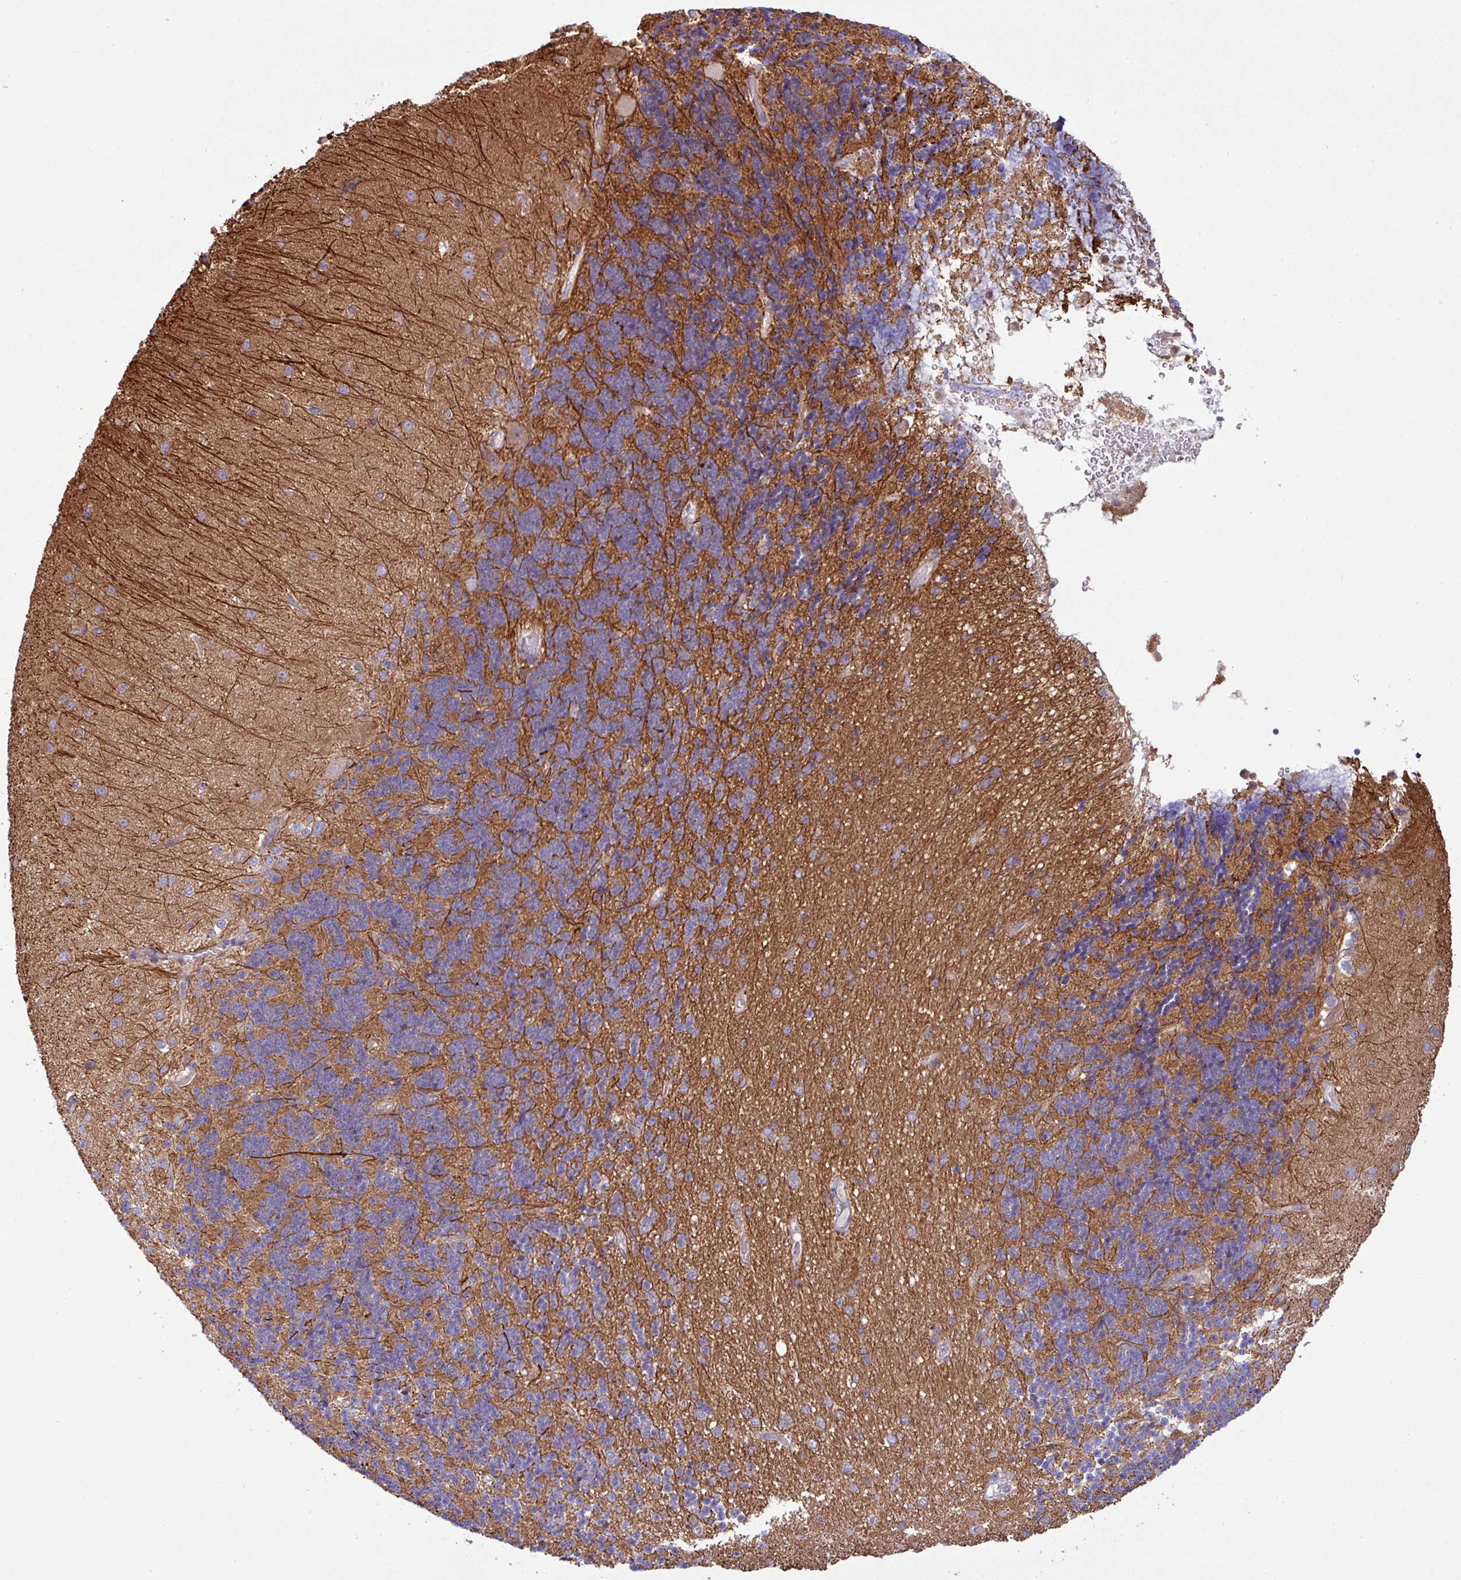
{"staining": {"intensity": "weak", "quantity": "25%-75%", "location": "cytoplasmic/membranous"}, "tissue": "cerebellum", "cell_type": "Cells in granular layer", "image_type": "normal", "snomed": [{"axis": "morphology", "description": "Normal tissue, NOS"}, {"axis": "topography", "description": "Cerebellum"}], "caption": "Unremarkable cerebellum shows weak cytoplasmic/membranous expression in approximately 25%-75% of cells in granular layer The protein of interest is stained brown, and the nuclei are stained in blue (DAB IHC with brightfield microscopy, high magnification)..", "gene": "RAB19", "patient": {"sex": "female", "age": 29}}